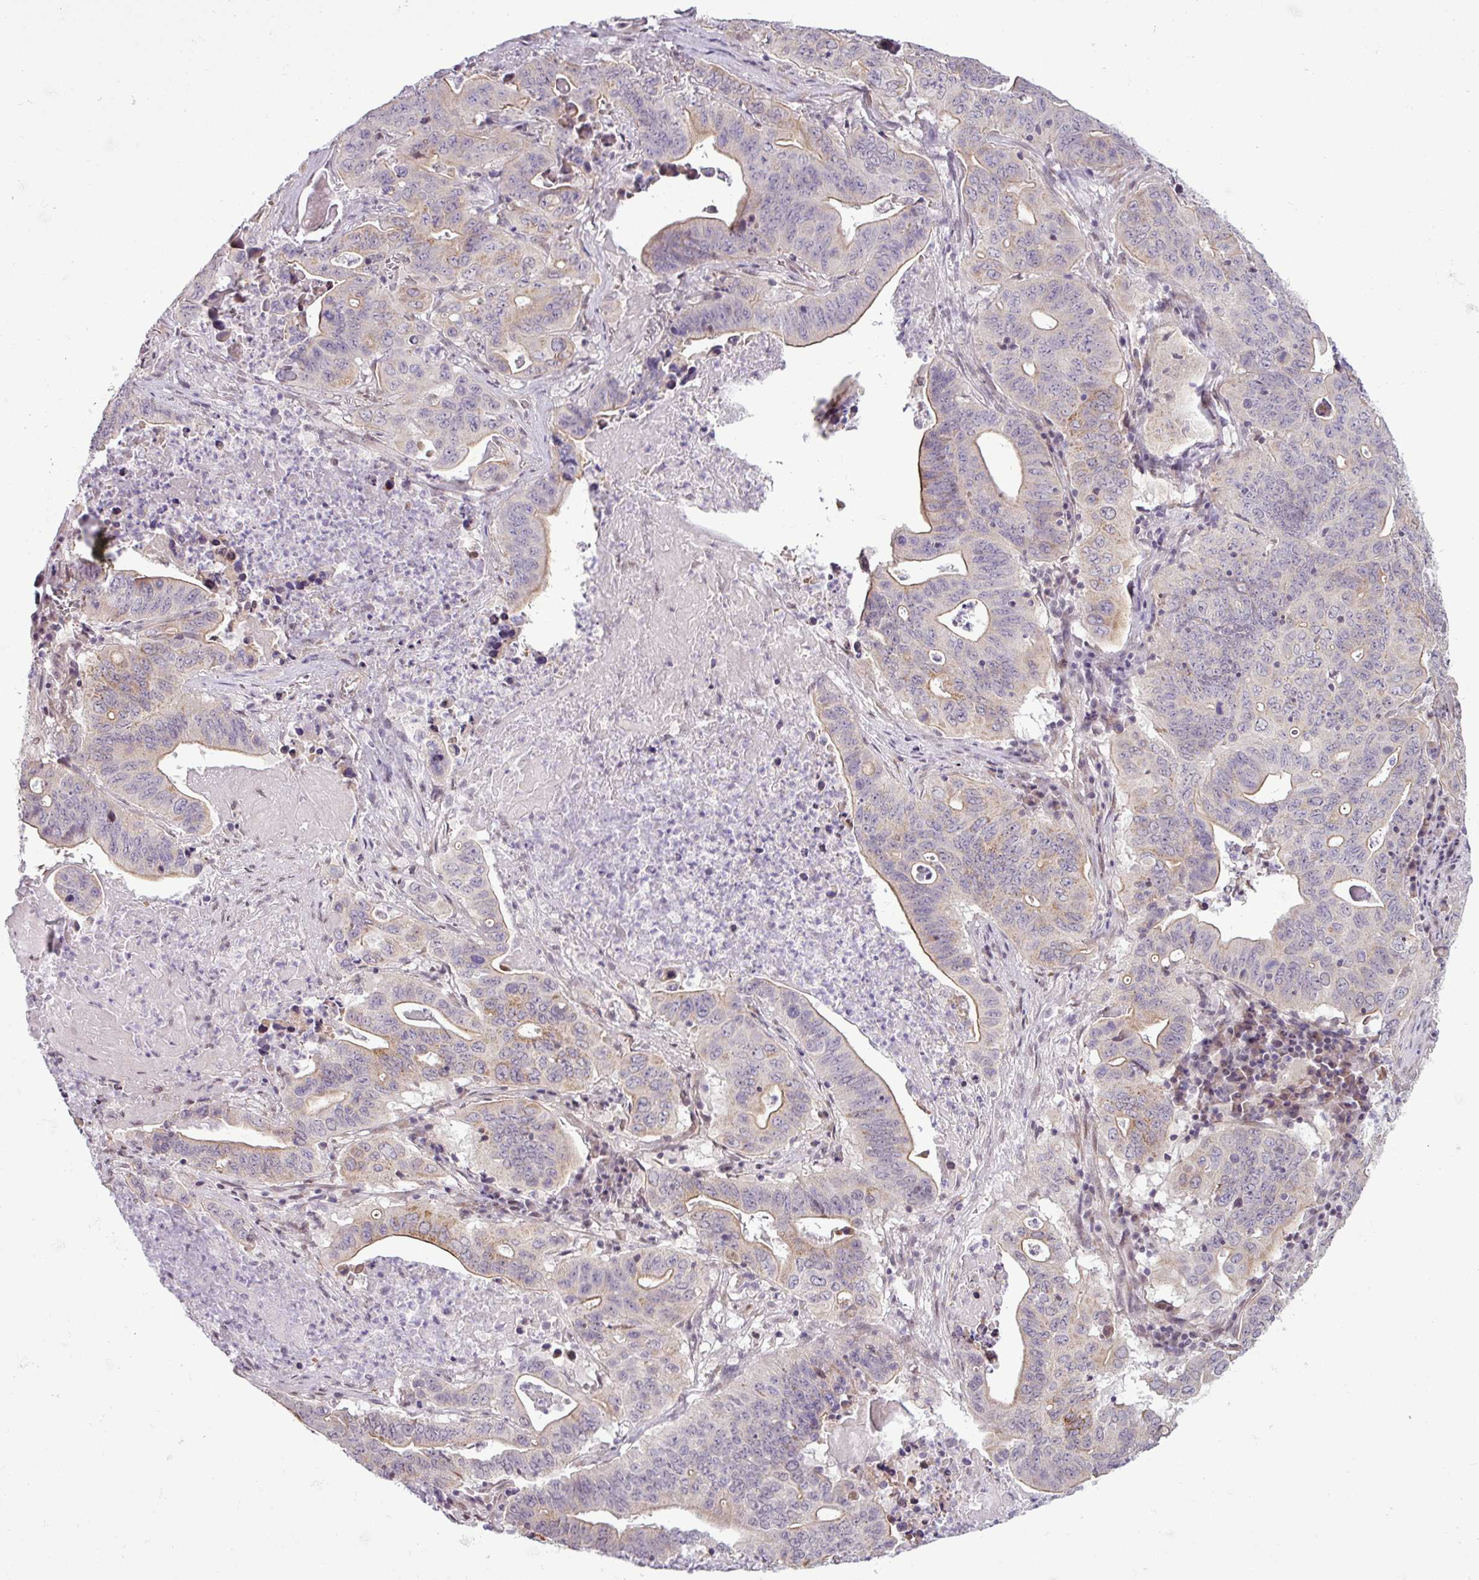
{"staining": {"intensity": "weak", "quantity": "<25%", "location": "cytoplasmic/membranous"}, "tissue": "lung cancer", "cell_type": "Tumor cells", "image_type": "cancer", "snomed": [{"axis": "morphology", "description": "Adenocarcinoma, NOS"}, {"axis": "topography", "description": "Lung"}], "caption": "Tumor cells are negative for brown protein staining in lung cancer (adenocarcinoma).", "gene": "GPT2", "patient": {"sex": "female", "age": 60}}